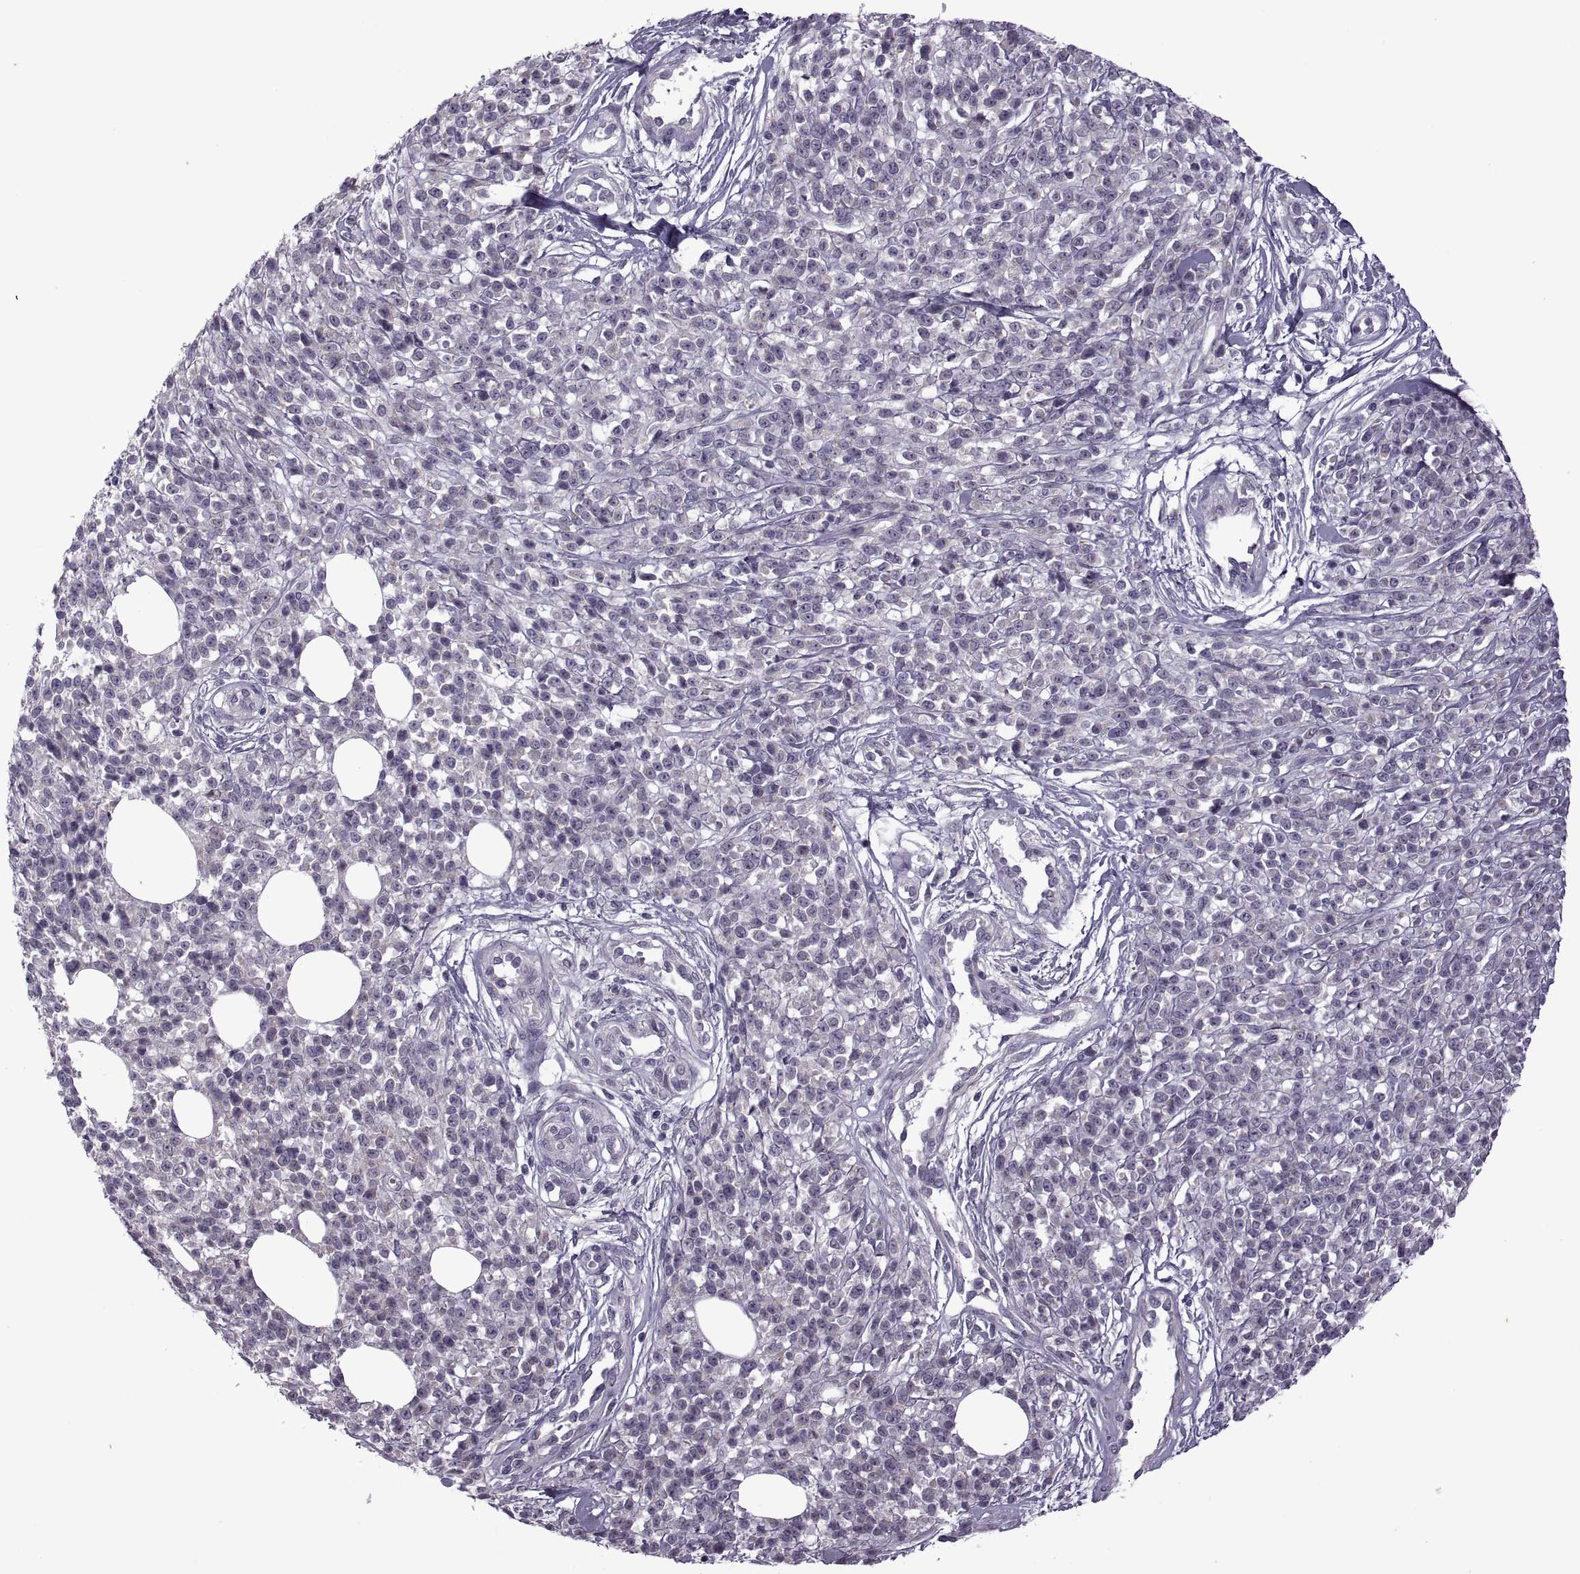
{"staining": {"intensity": "negative", "quantity": "none", "location": "none"}, "tissue": "melanoma", "cell_type": "Tumor cells", "image_type": "cancer", "snomed": [{"axis": "morphology", "description": "Malignant melanoma, NOS"}, {"axis": "topography", "description": "Skin"}, {"axis": "topography", "description": "Skin of trunk"}], "caption": "Malignant melanoma stained for a protein using immunohistochemistry (IHC) reveals no staining tumor cells.", "gene": "RIPK4", "patient": {"sex": "male", "age": 74}}